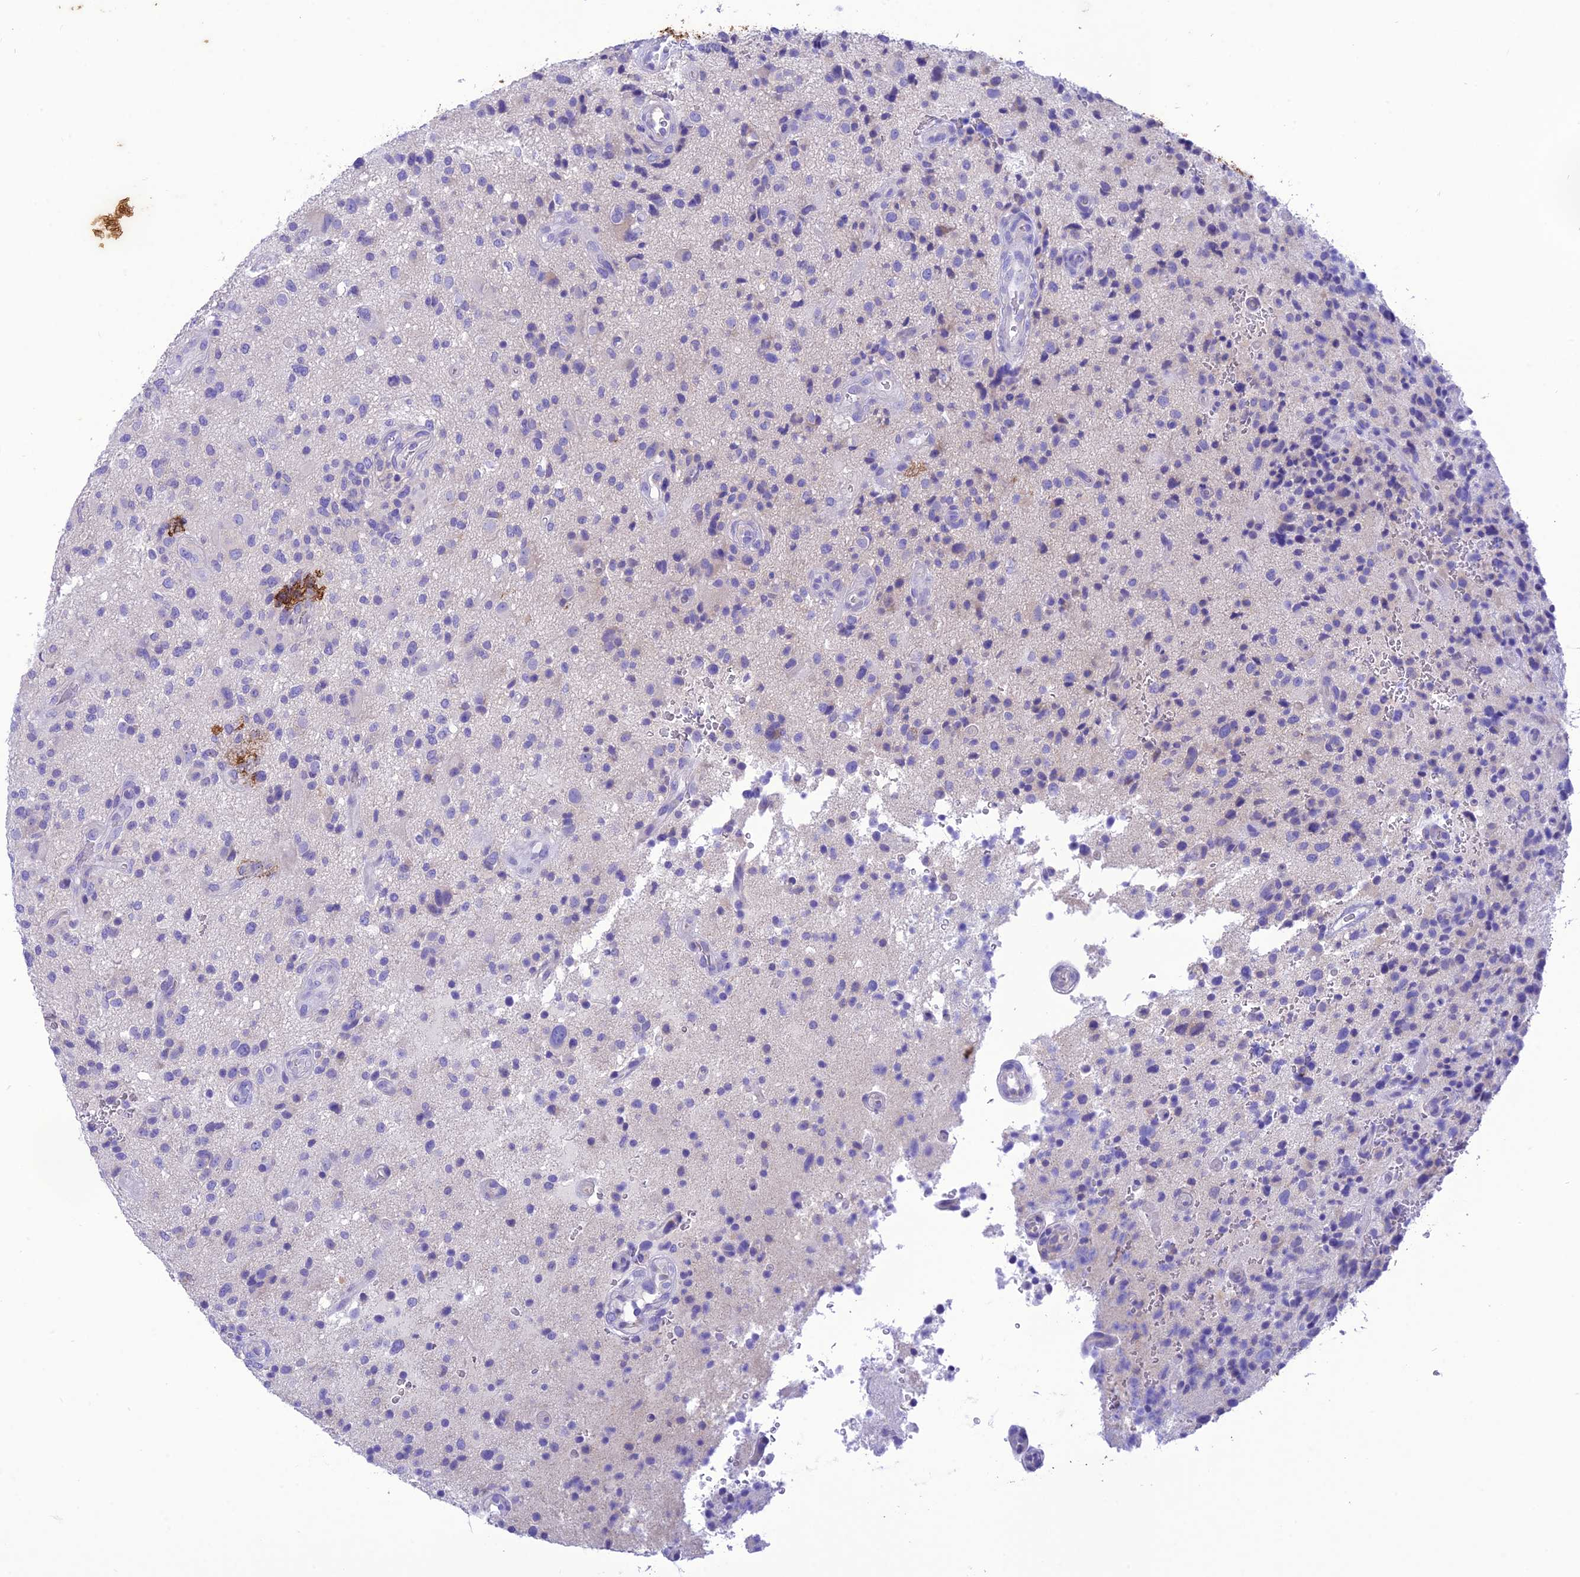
{"staining": {"intensity": "negative", "quantity": "none", "location": "none"}, "tissue": "glioma", "cell_type": "Tumor cells", "image_type": "cancer", "snomed": [{"axis": "morphology", "description": "Glioma, malignant, High grade"}, {"axis": "topography", "description": "Brain"}], "caption": "Immunohistochemistry histopathology image of neoplastic tissue: human glioma stained with DAB (3,3'-diaminobenzidine) reveals no significant protein staining in tumor cells.", "gene": "VPS52", "patient": {"sex": "male", "age": 47}}